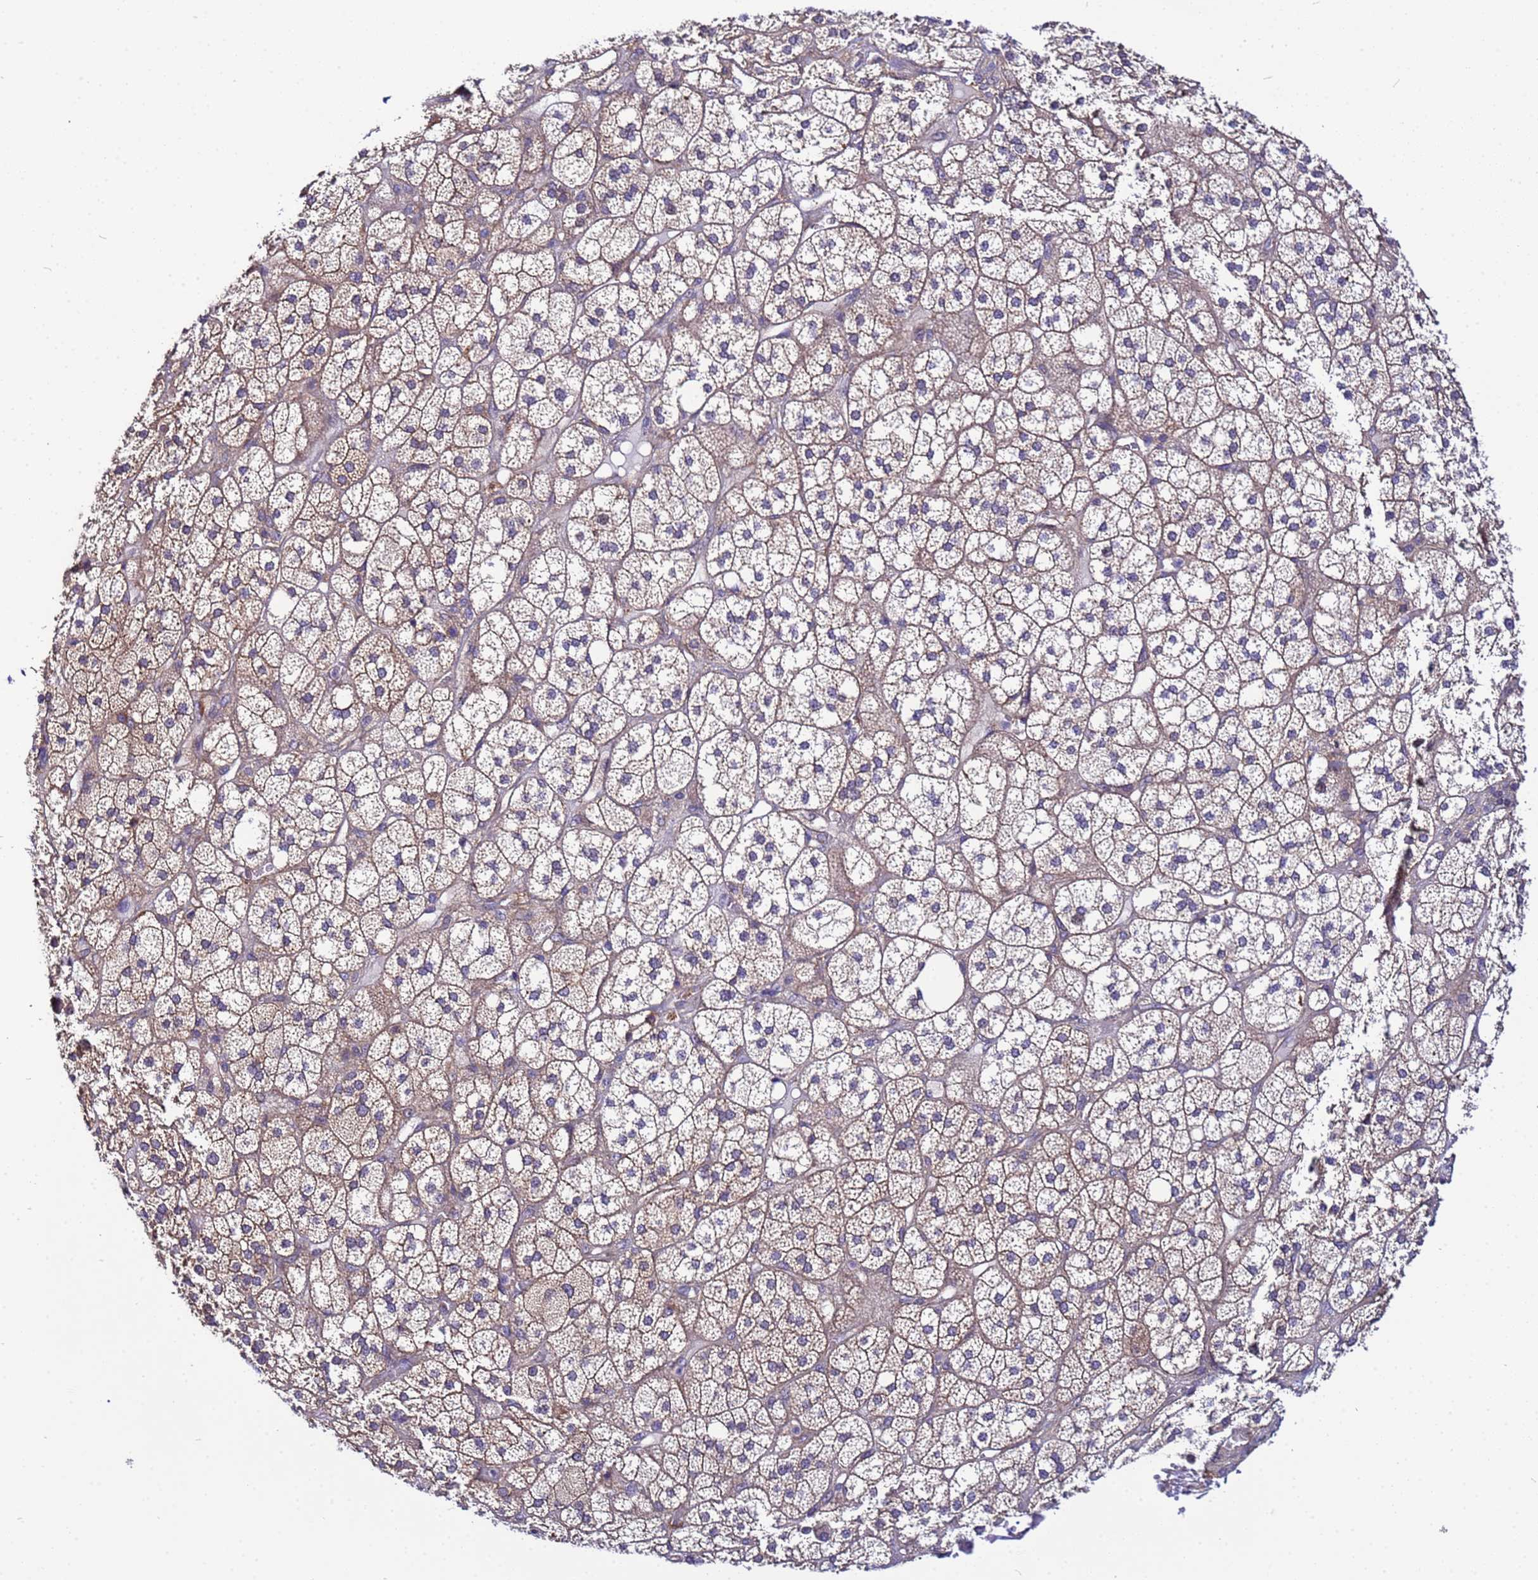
{"staining": {"intensity": "moderate", "quantity": ">75%", "location": "cytoplasmic/membranous"}, "tissue": "adrenal gland", "cell_type": "Glandular cells", "image_type": "normal", "snomed": [{"axis": "morphology", "description": "Normal tissue, NOS"}, {"axis": "topography", "description": "Adrenal gland"}], "caption": "The immunohistochemical stain labels moderate cytoplasmic/membranous positivity in glandular cells of benign adrenal gland. The protein of interest is stained brown, and the nuclei are stained in blue (DAB IHC with brightfield microscopy, high magnification).", "gene": "STK38L", "patient": {"sex": "male", "age": 61}}